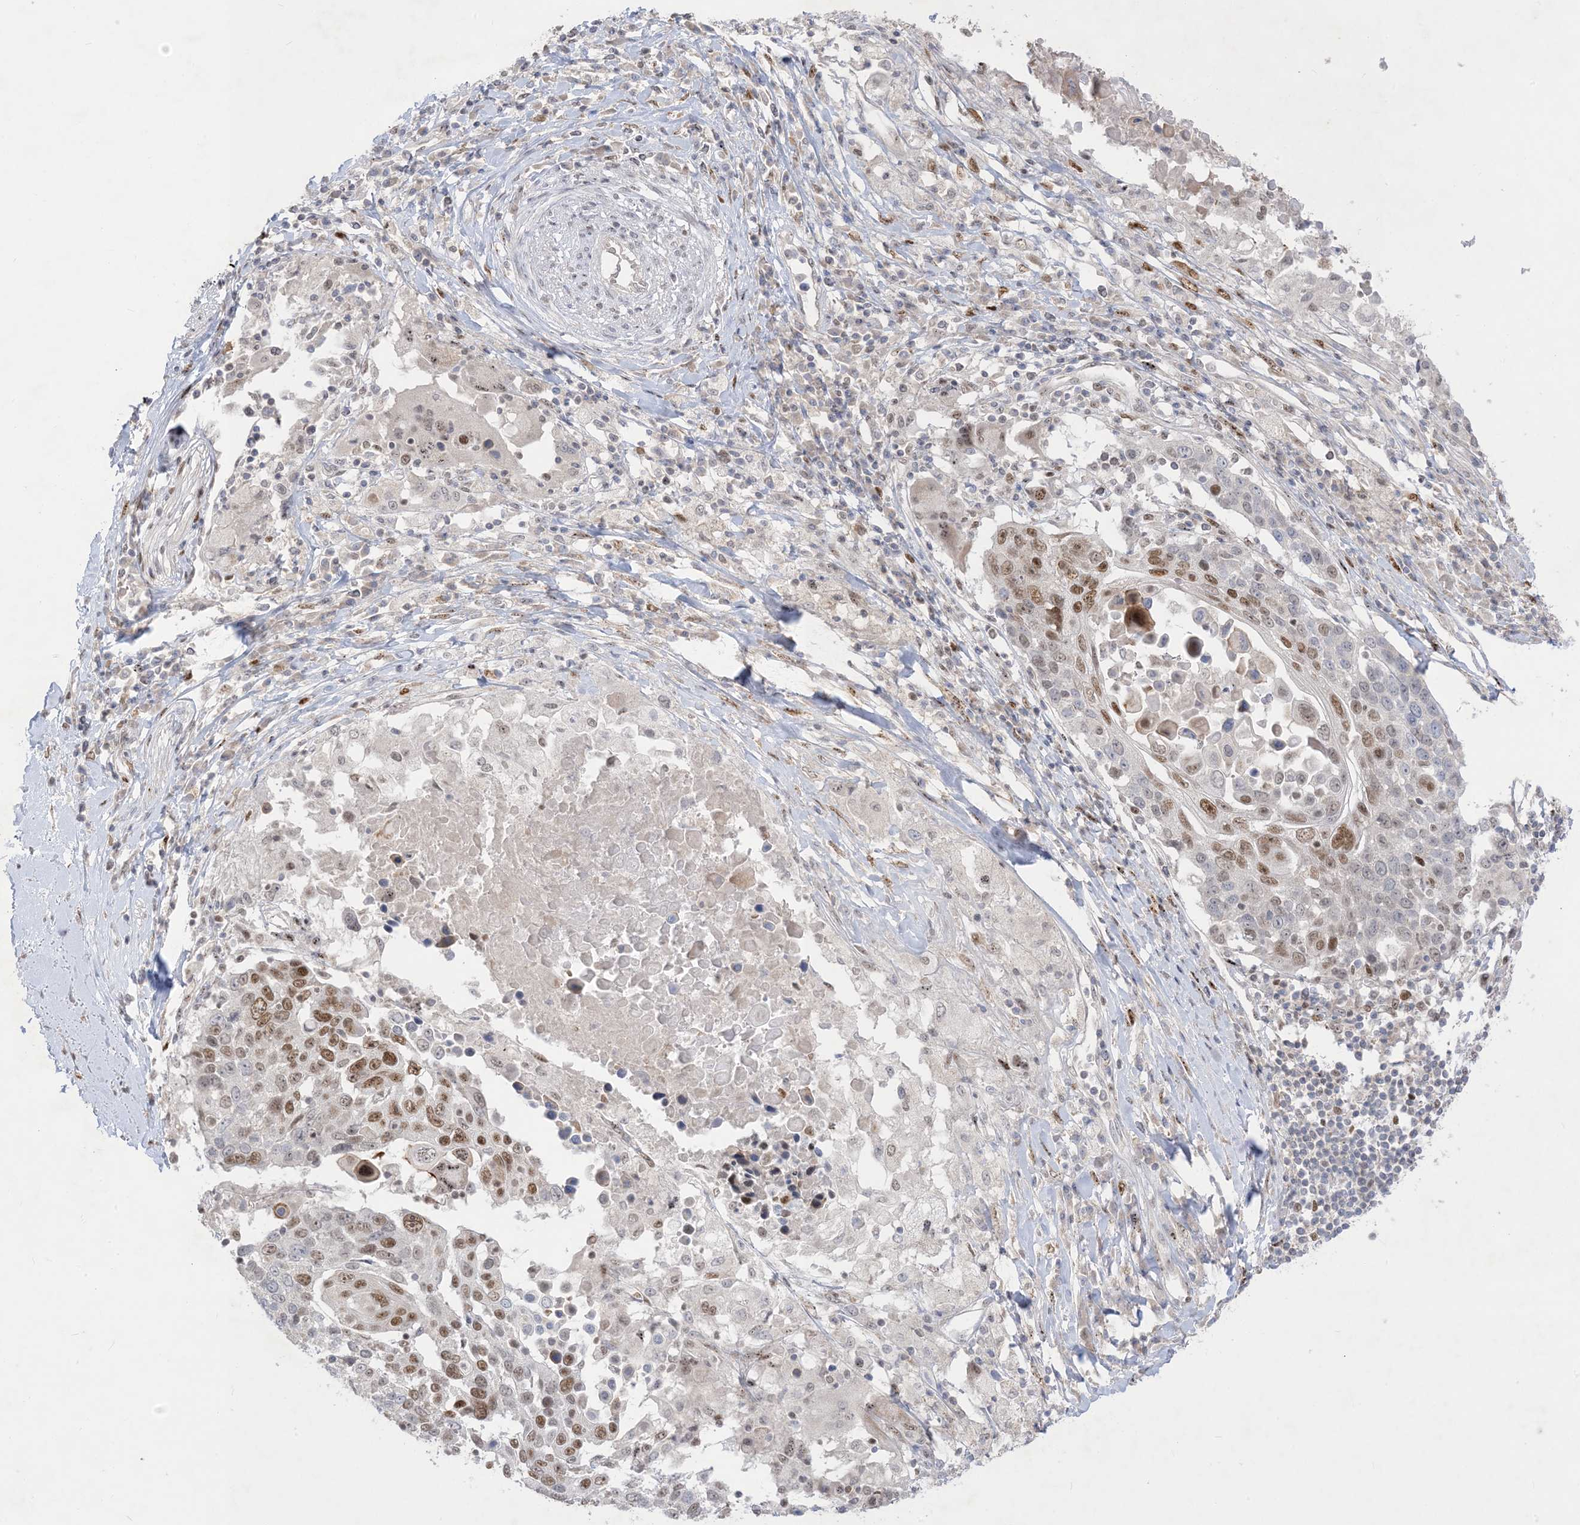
{"staining": {"intensity": "moderate", "quantity": "25%-75%", "location": "nuclear"}, "tissue": "lung cancer", "cell_type": "Tumor cells", "image_type": "cancer", "snomed": [{"axis": "morphology", "description": "Squamous cell carcinoma, NOS"}, {"axis": "topography", "description": "Lung"}], "caption": "Immunohistochemical staining of squamous cell carcinoma (lung) reveals moderate nuclear protein expression in approximately 25%-75% of tumor cells.", "gene": "BHLHE40", "patient": {"sex": "male", "age": 66}}